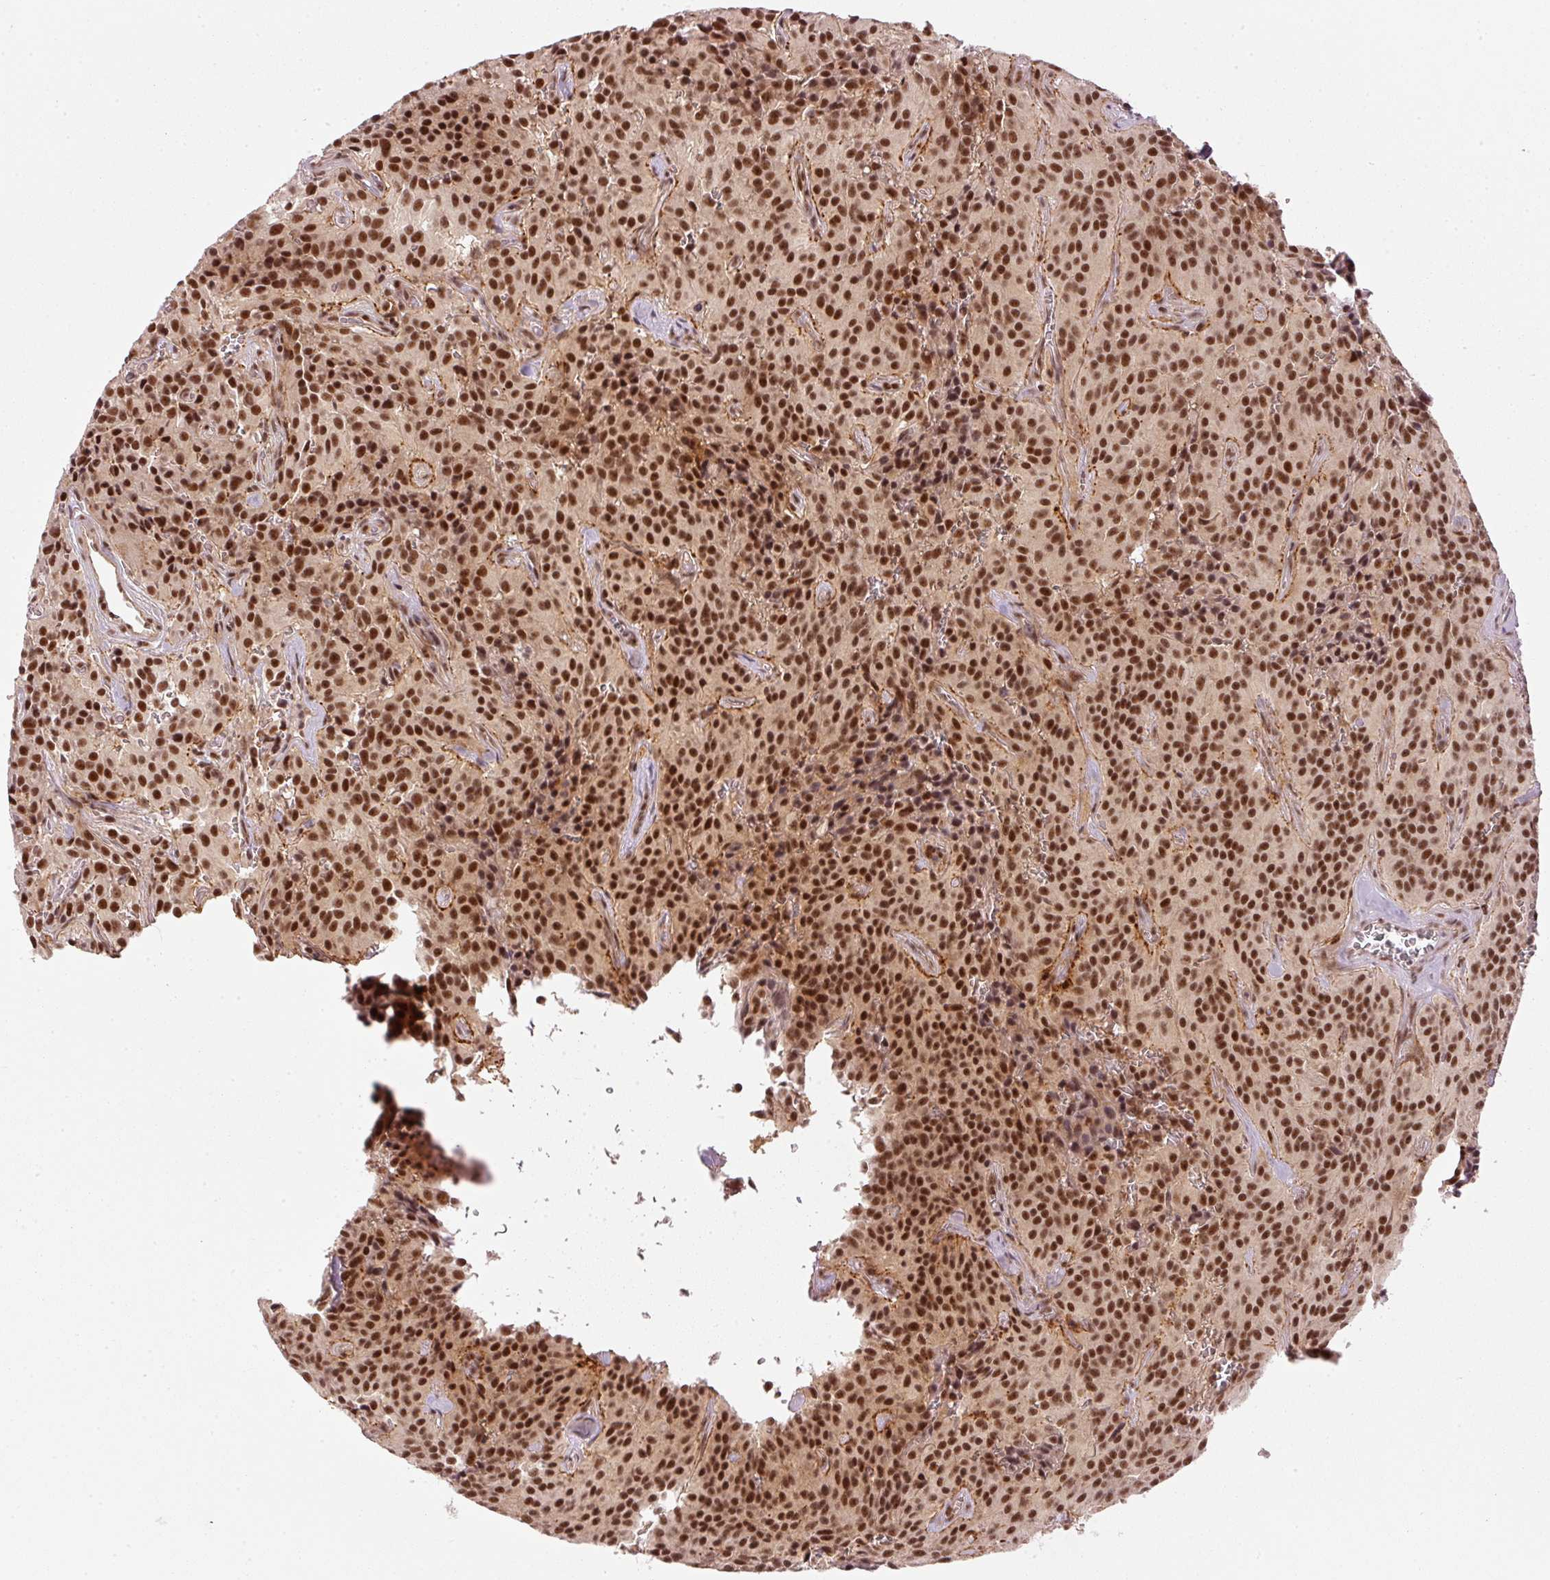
{"staining": {"intensity": "strong", "quantity": ">75%", "location": "nuclear"}, "tissue": "glioma", "cell_type": "Tumor cells", "image_type": "cancer", "snomed": [{"axis": "morphology", "description": "Glioma, malignant, Low grade"}, {"axis": "topography", "description": "Brain"}], "caption": "IHC of low-grade glioma (malignant) reveals high levels of strong nuclear expression in about >75% of tumor cells.", "gene": "THOC6", "patient": {"sex": "male", "age": 42}}